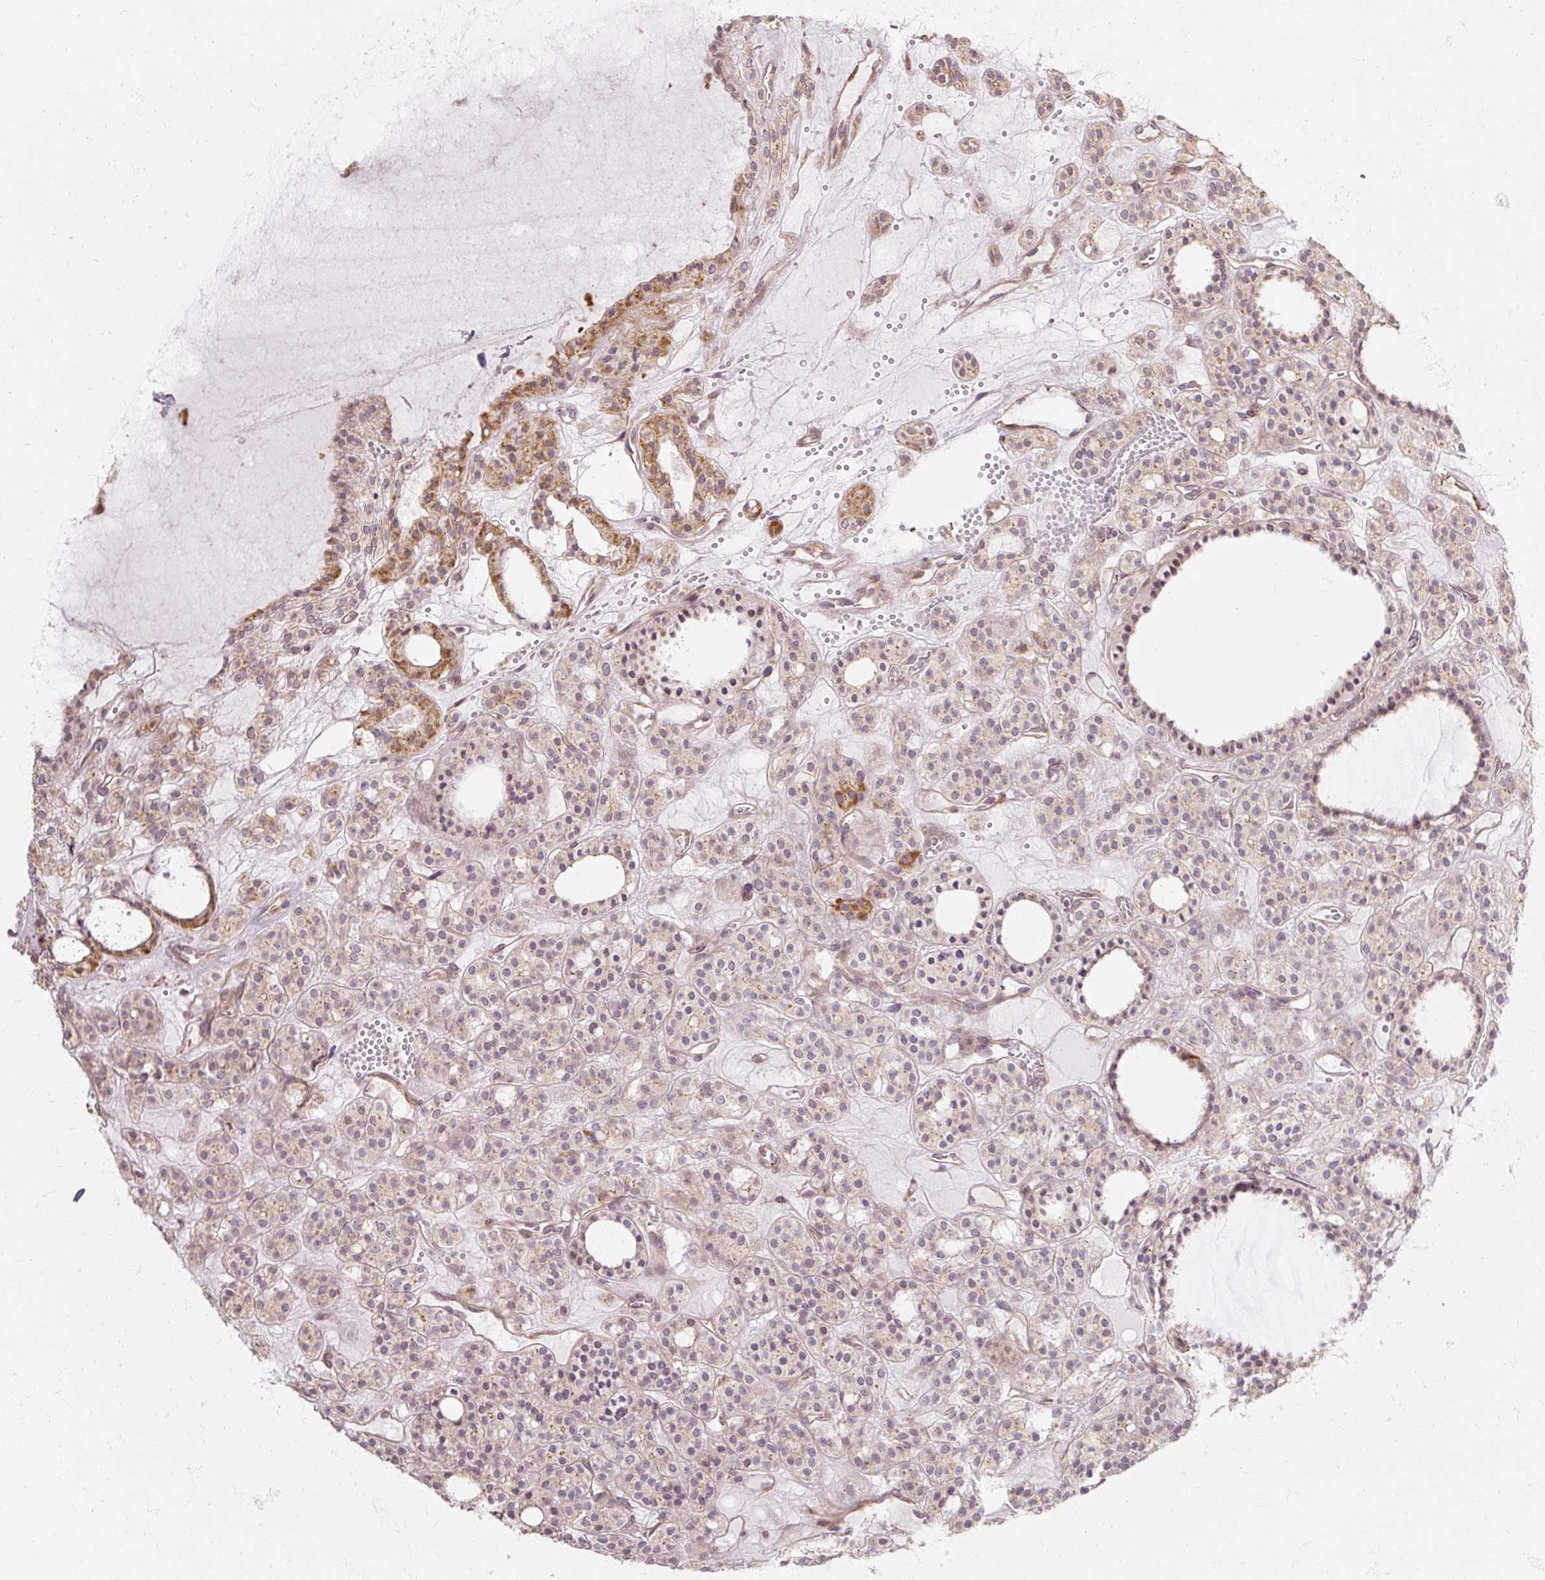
{"staining": {"intensity": "moderate", "quantity": "<25%", "location": "cytoplasmic/membranous"}, "tissue": "thyroid cancer", "cell_type": "Tumor cells", "image_type": "cancer", "snomed": [{"axis": "morphology", "description": "Follicular adenoma carcinoma, NOS"}, {"axis": "topography", "description": "Thyroid gland"}], "caption": "Immunohistochemistry photomicrograph of follicular adenoma carcinoma (thyroid) stained for a protein (brown), which shows low levels of moderate cytoplasmic/membranous expression in approximately <25% of tumor cells.", "gene": "RB1CC1", "patient": {"sex": "female", "age": 63}}